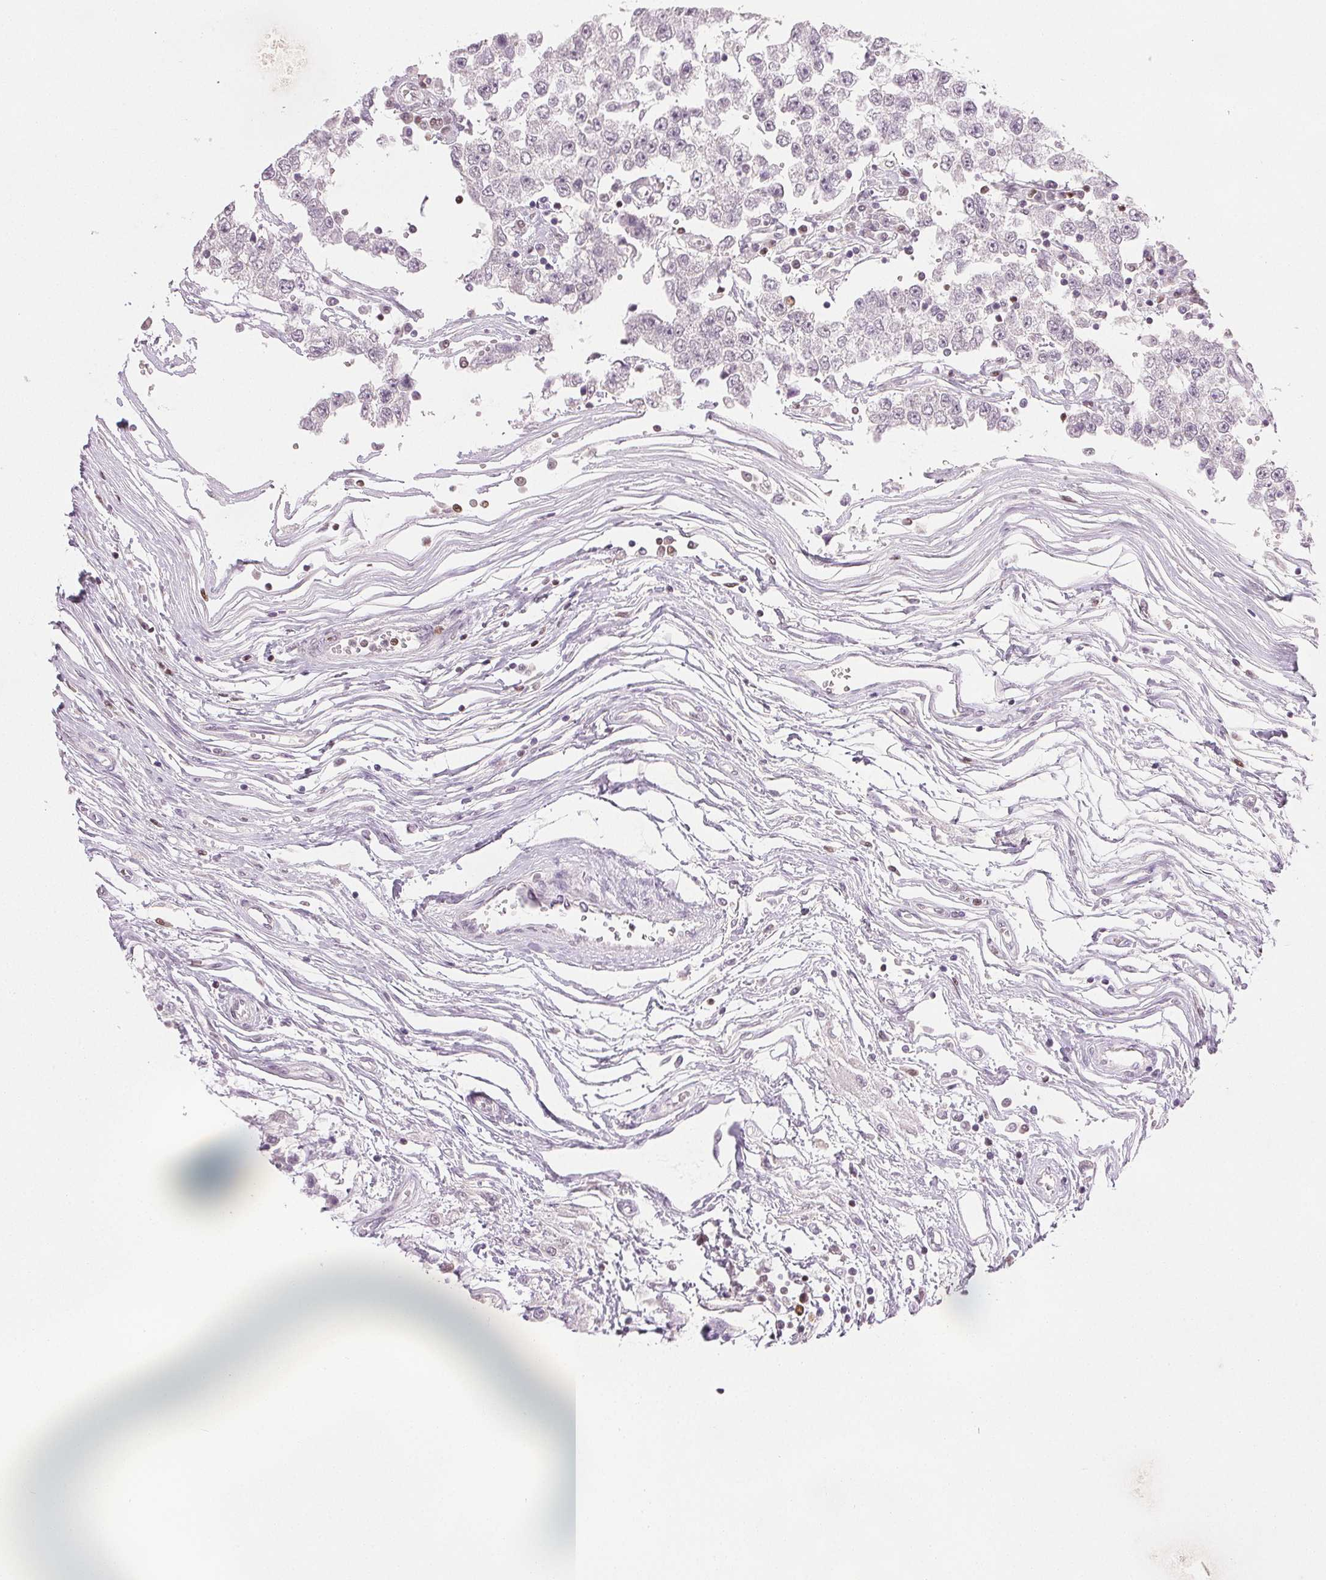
{"staining": {"intensity": "negative", "quantity": "none", "location": "none"}, "tissue": "testis cancer", "cell_type": "Tumor cells", "image_type": "cancer", "snomed": [{"axis": "morphology", "description": "Seminoma, NOS"}, {"axis": "topography", "description": "Testis"}], "caption": "Immunohistochemistry (IHC) of testis cancer (seminoma) displays no expression in tumor cells. (Immunohistochemistry (IHC), brightfield microscopy, high magnification).", "gene": "RUNX2", "patient": {"sex": "male", "age": 34}}